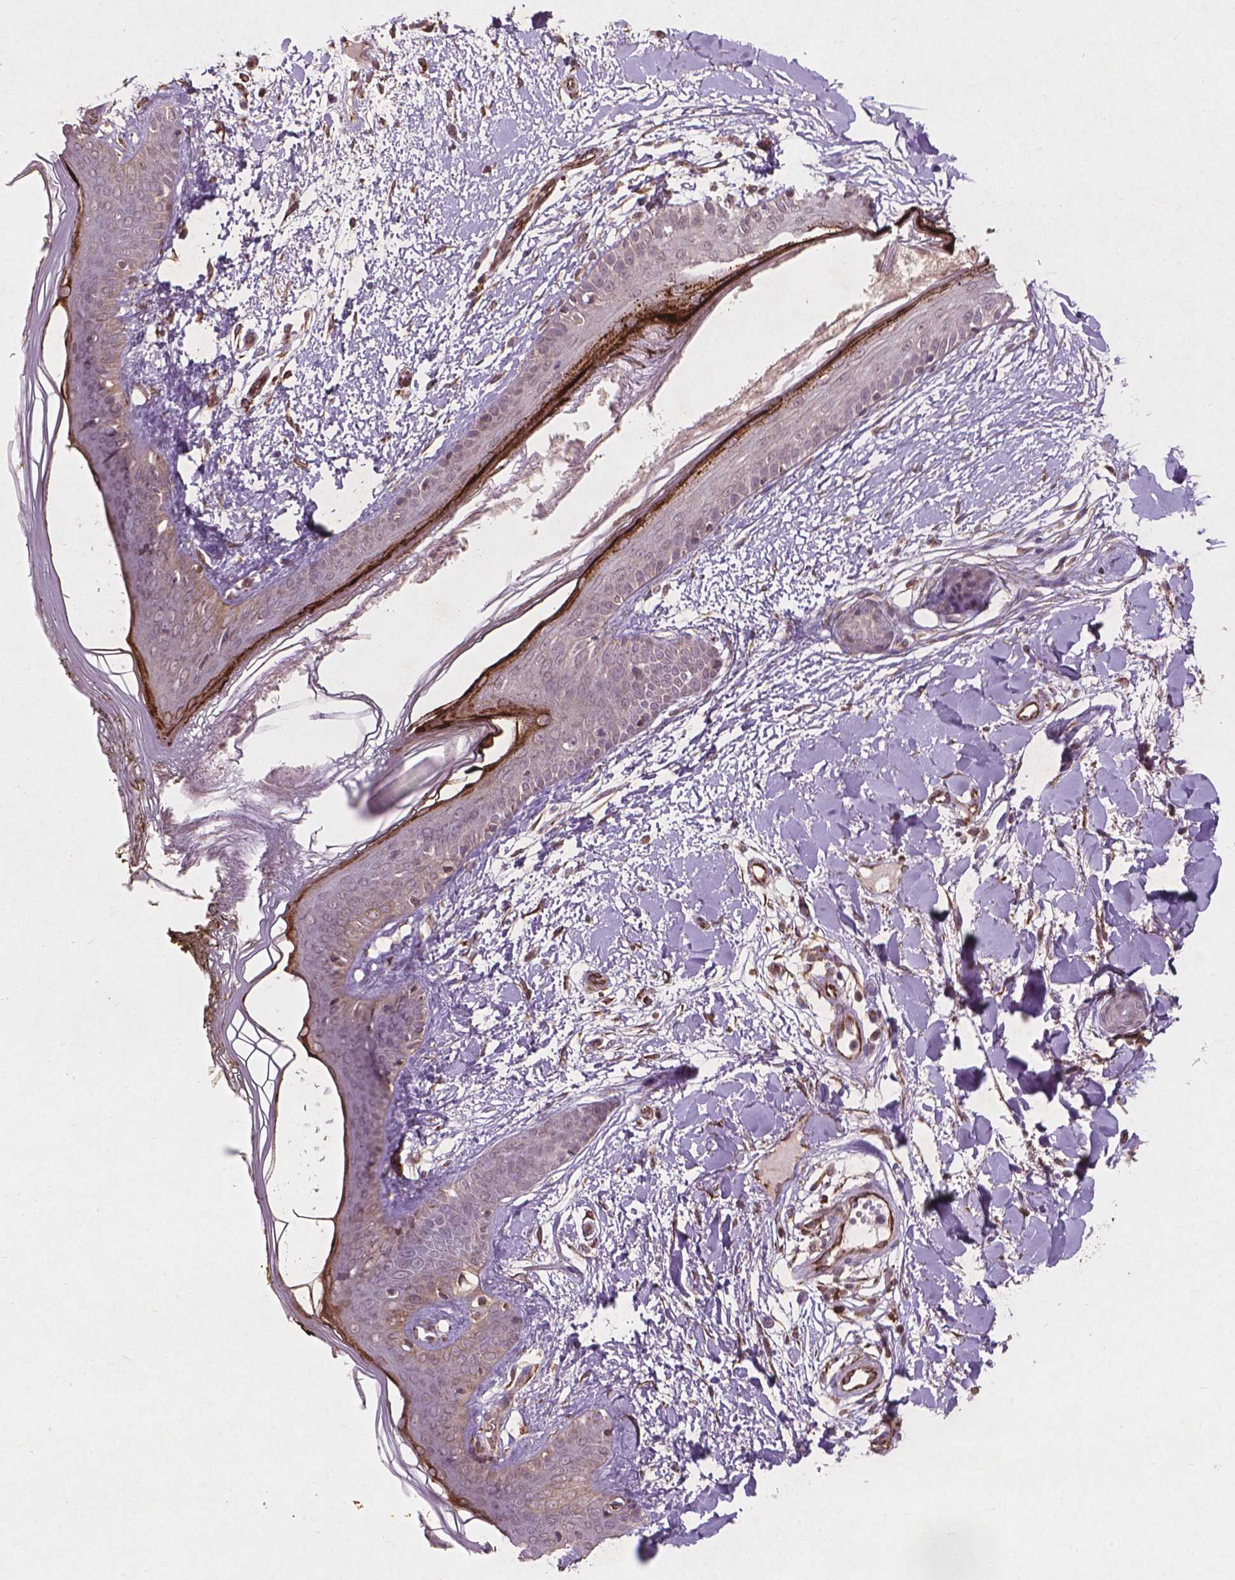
{"staining": {"intensity": "moderate", "quantity": "<25%", "location": "cytoplasmic/membranous"}, "tissue": "skin", "cell_type": "Fibroblasts", "image_type": "normal", "snomed": [{"axis": "morphology", "description": "Normal tissue, NOS"}, {"axis": "topography", "description": "Skin"}], "caption": "An image of human skin stained for a protein demonstrates moderate cytoplasmic/membranous brown staining in fibroblasts. Using DAB (3,3'-diaminobenzidine) (brown) and hematoxylin (blue) stains, captured at high magnification using brightfield microscopy.", "gene": "SMAD2", "patient": {"sex": "female", "age": 34}}